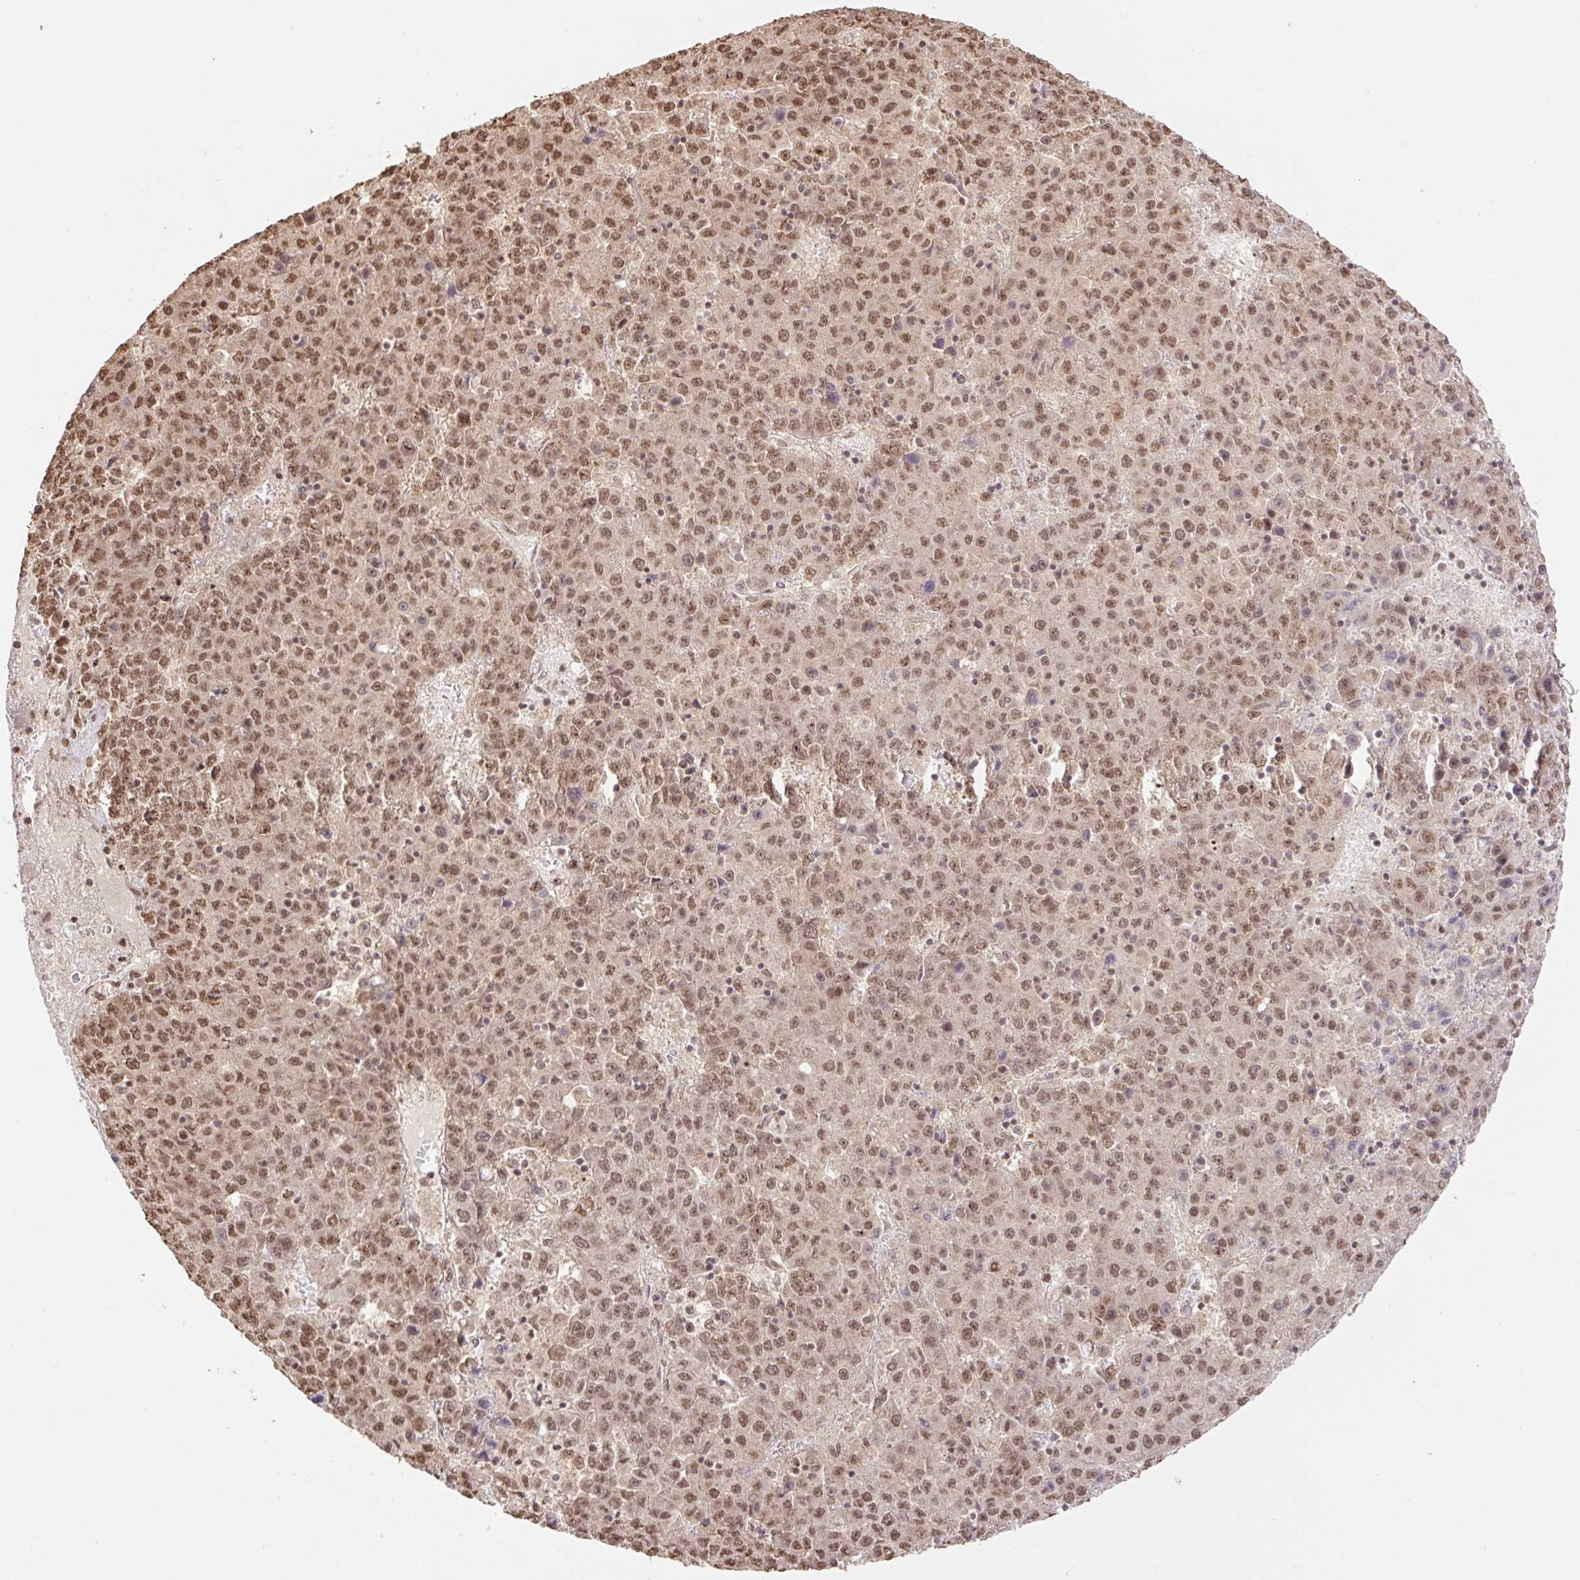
{"staining": {"intensity": "moderate", "quantity": ">75%", "location": "cytoplasmic/membranous,nuclear"}, "tissue": "liver cancer", "cell_type": "Tumor cells", "image_type": "cancer", "snomed": [{"axis": "morphology", "description": "Carcinoma, Hepatocellular, NOS"}, {"axis": "topography", "description": "Liver"}], "caption": "DAB (3,3'-diaminobenzidine) immunohistochemical staining of liver cancer (hepatocellular carcinoma) displays moderate cytoplasmic/membranous and nuclear protein positivity in about >75% of tumor cells.", "gene": "VPS25", "patient": {"sex": "female", "age": 53}}